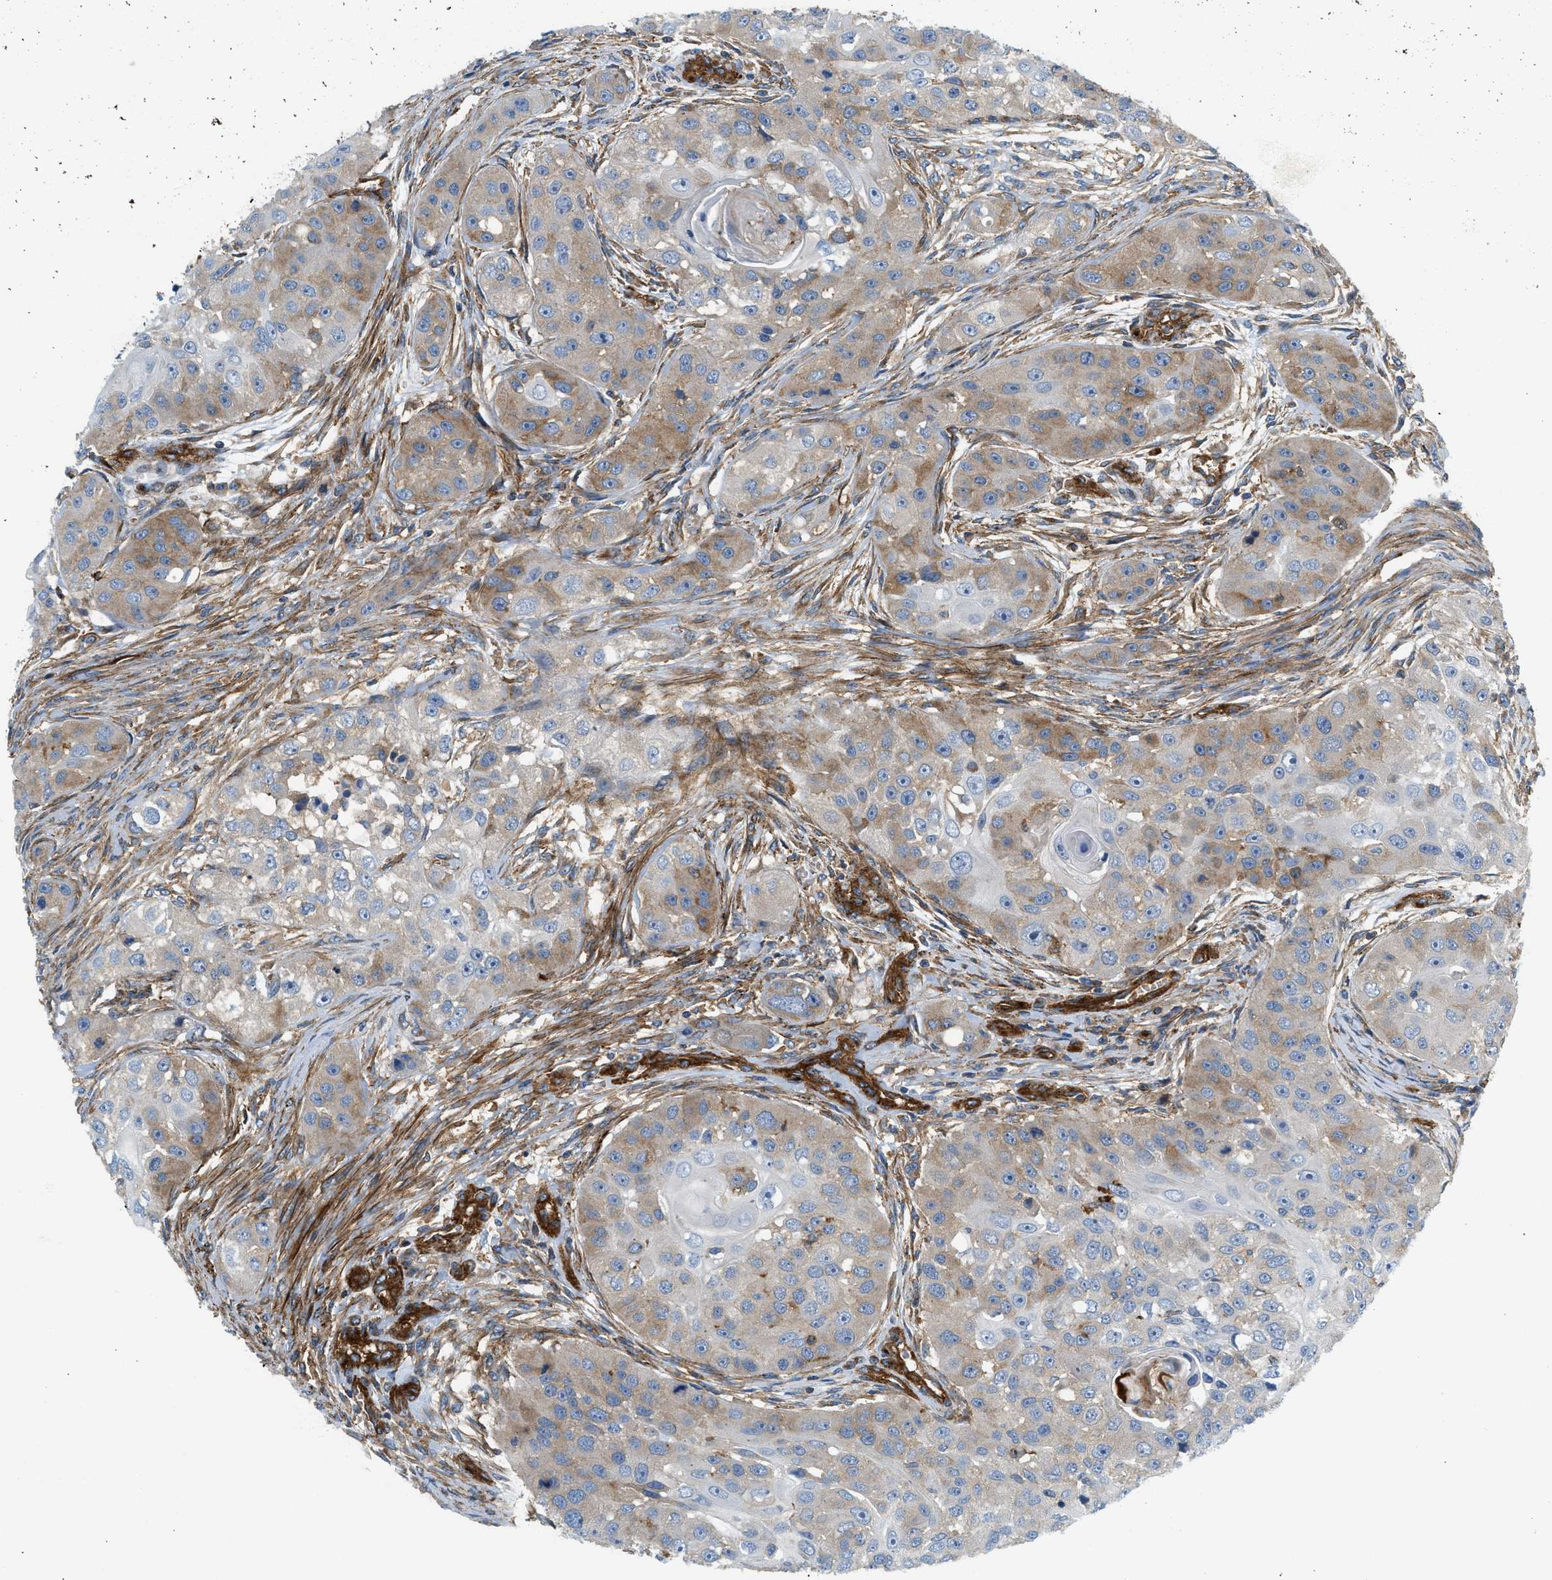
{"staining": {"intensity": "moderate", "quantity": "25%-75%", "location": "cytoplasmic/membranous"}, "tissue": "head and neck cancer", "cell_type": "Tumor cells", "image_type": "cancer", "snomed": [{"axis": "morphology", "description": "Normal tissue, NOS"}, {"axis": "morphology", "description": "Squamous cell carcinoma, NOS"}, {"axis": "topography", "description": "Skeletal muscle"}, {"axis": "topography", "description": "Head-Neck"}], "caption": "Immunohistochemical staining of head and neck cancer (squamous cell carcinoma) demonstrates moderate cytoplasmic/membranous protein staining in approximately 25%-75% of tumor cells.", "gene": "HIP1", "patient": {"sex": "male", "age": 51}}